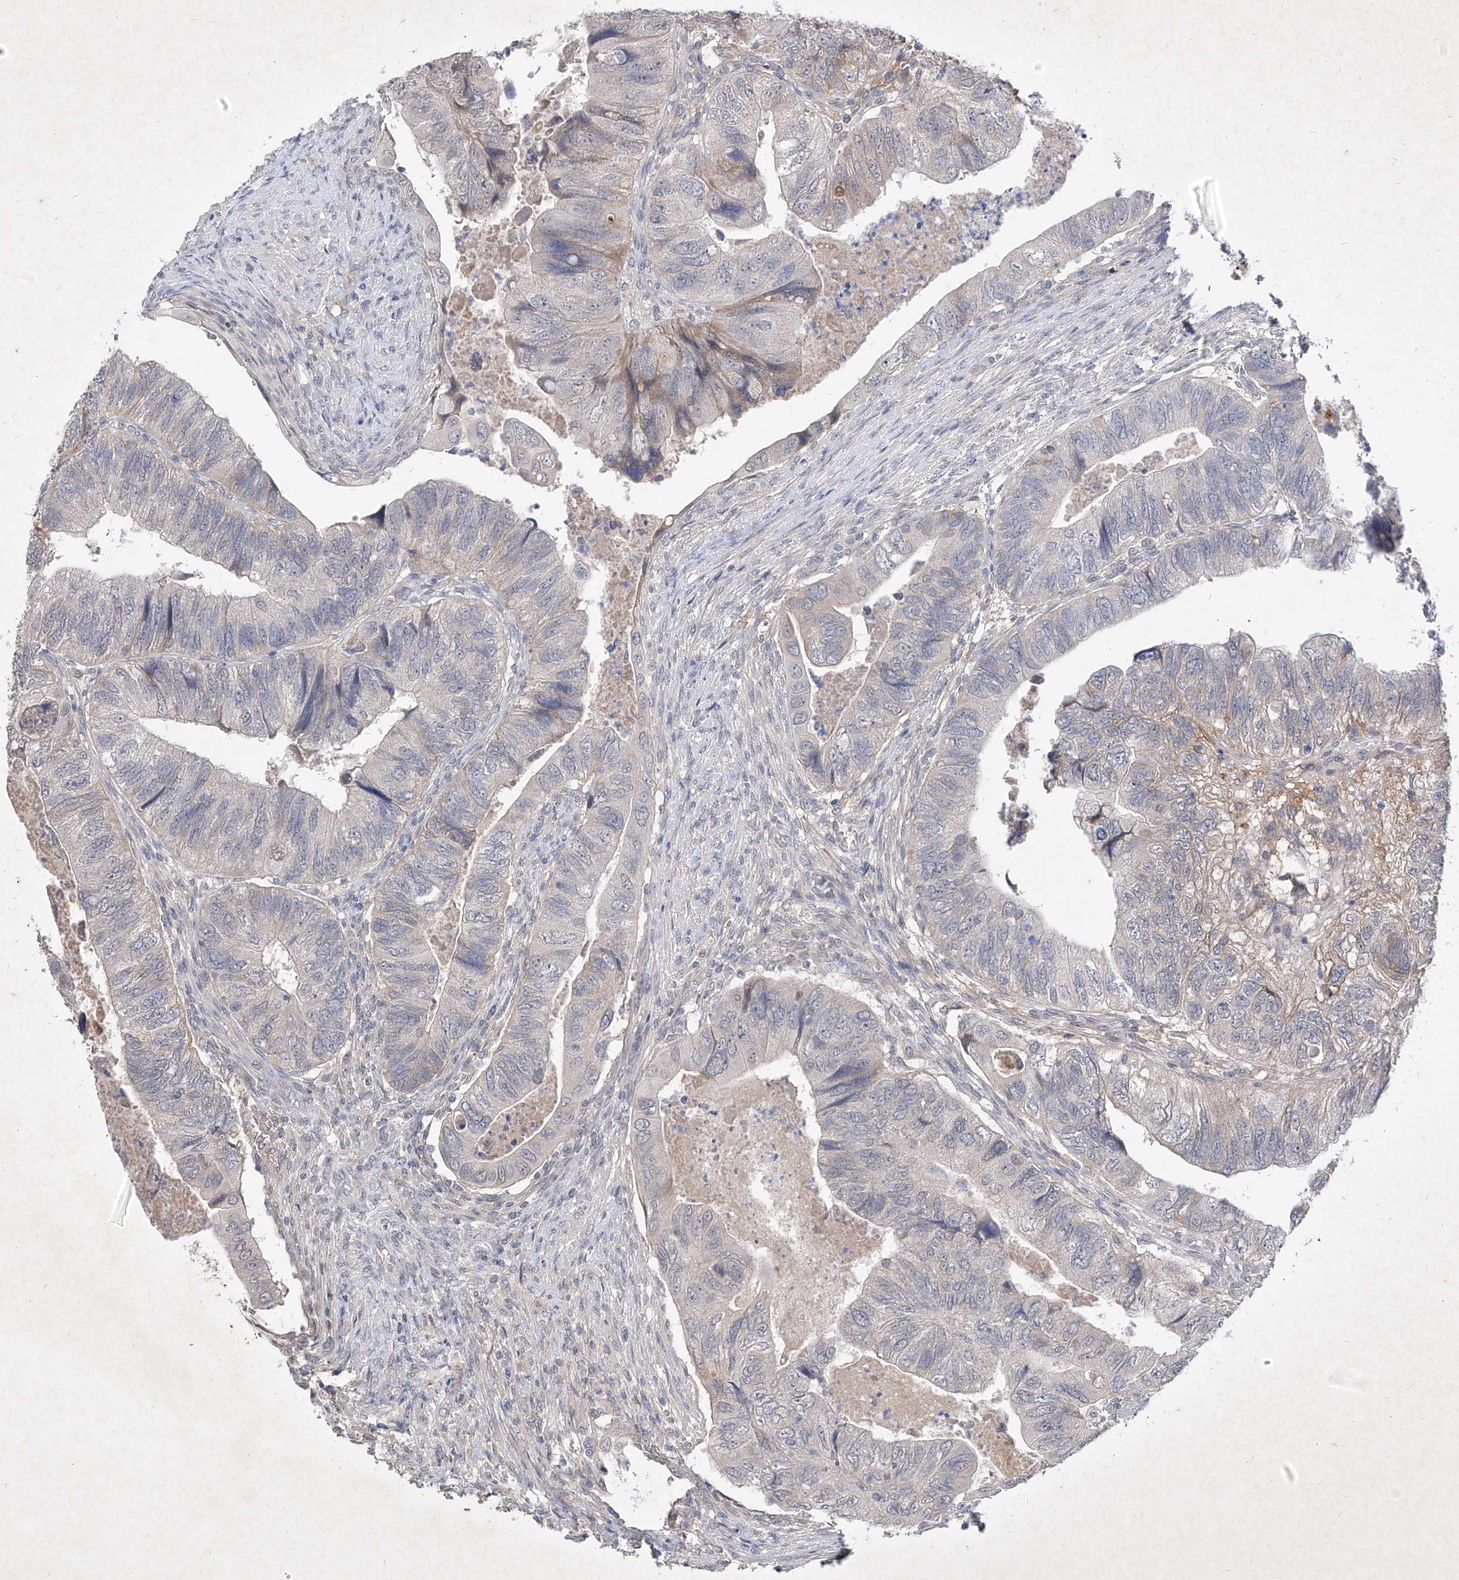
{"staining": {"intensity": "negative", "quantity": "none", "location": "none"}, "tissue": "colorectal cancer", "cell_type": "Tumor cells", "image_type": "cancer", "snomed": [{"axis": "morphology", "description": "Adenocarcinoma, NOS"}, {"axis": "topography", "description": "Rectum"}], "caption": "A micrograph of colorectal cancer (adenocarcinoma) stained for a protein demonstrates no brown staining in tumor cells. (DAB immunohistochemistry, high magnification).", "gene": "C4A", "patient": {"sex": "male", "age": 63}}